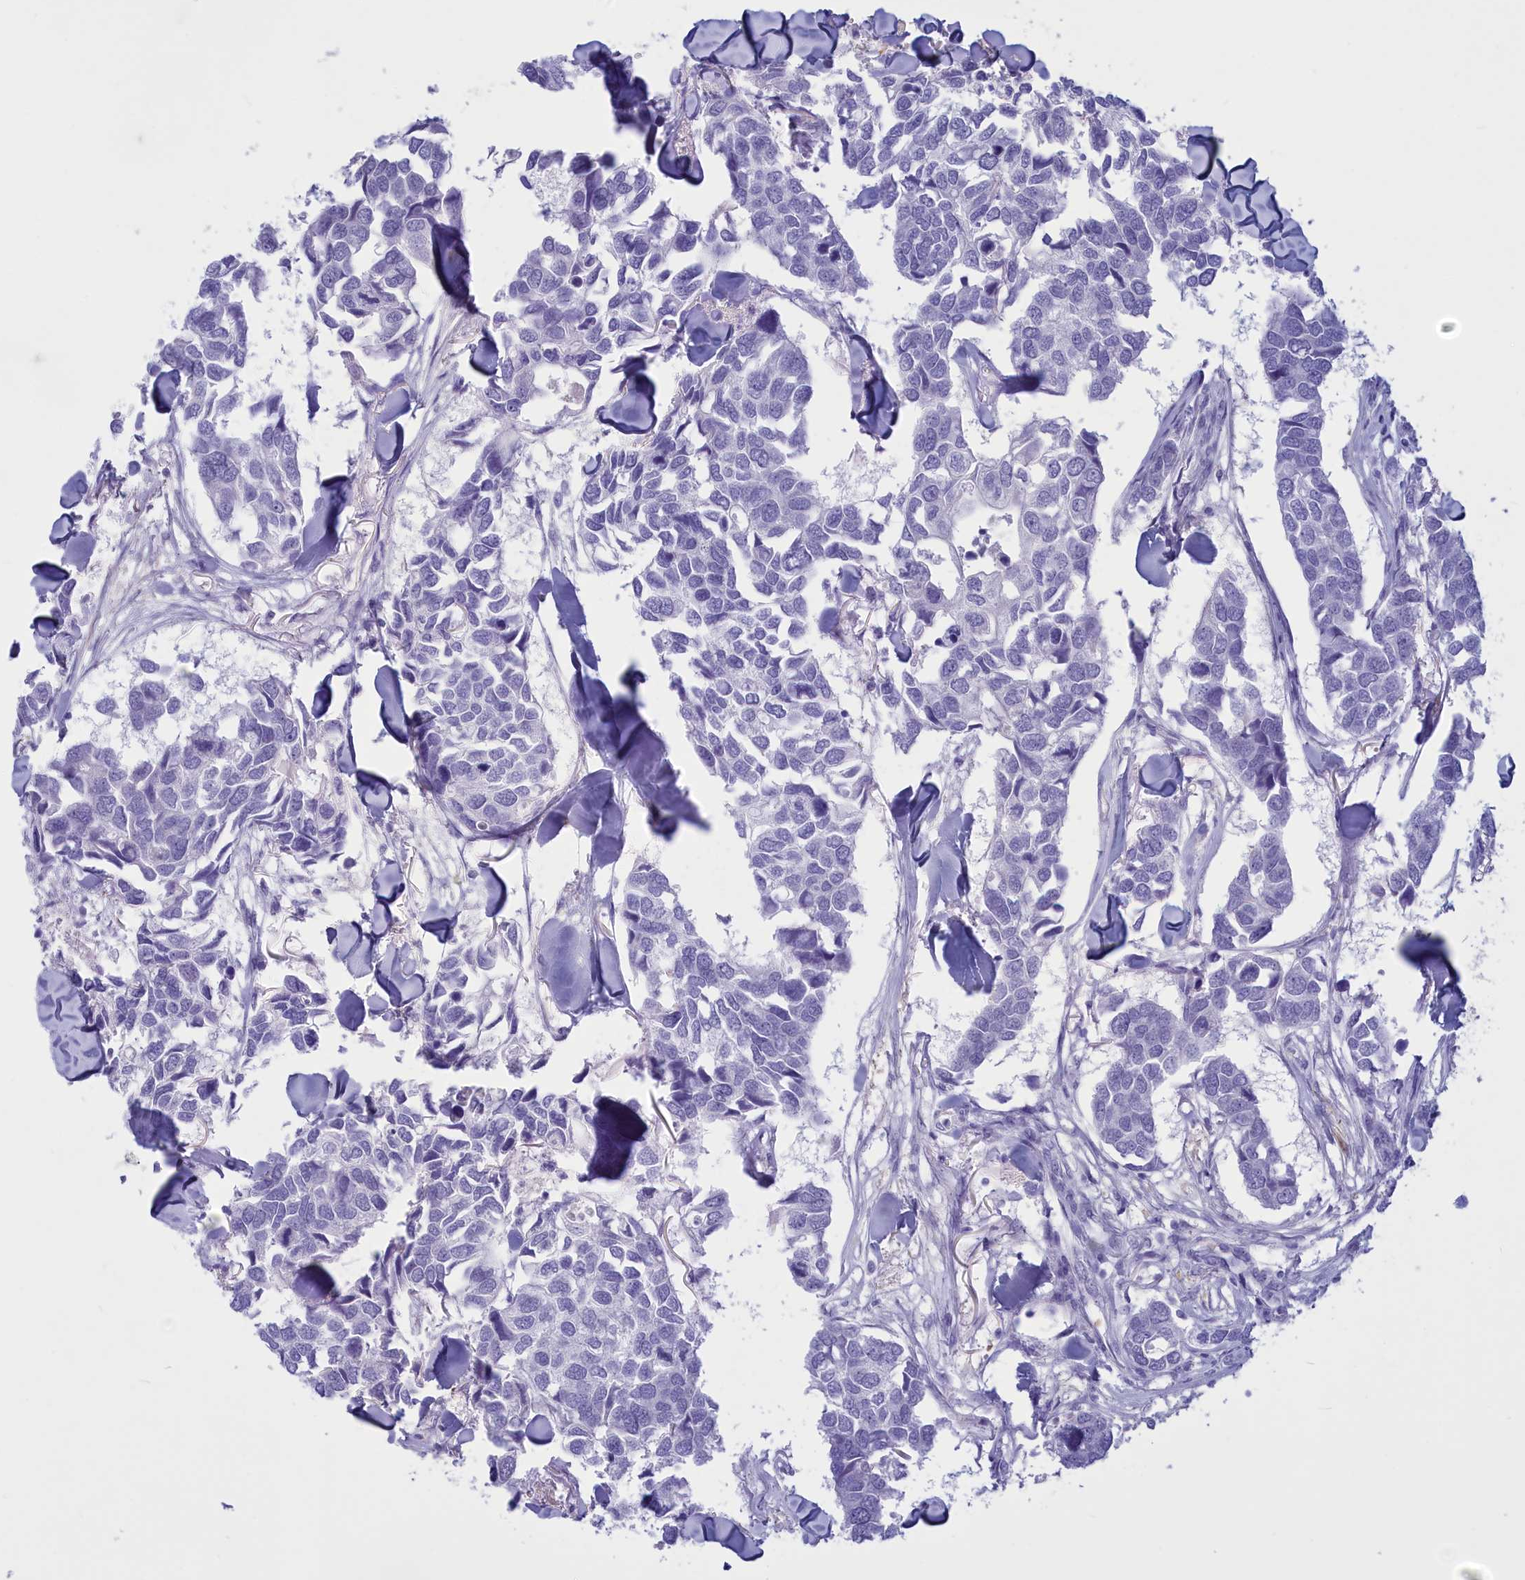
{"staining": {"intensity": "negative", "quantity": "none", "location": "none"}, "tissue": "breast cancer", "cell_type": "Tumor cells", "image_type": "cancer", "snomed": [{"axis": "morphology", "description": "Duct carcinoma"}, {"axis": "topography", "description": "Breast"}], "caption": "This is a photomicrograph of immunohistochemistry (IHC) staining of breast intraductal carcinoma, which shows no staining in tumor cells.", "gene": "GAPDHS", "patient": {"sex": "female", "age": 83}}